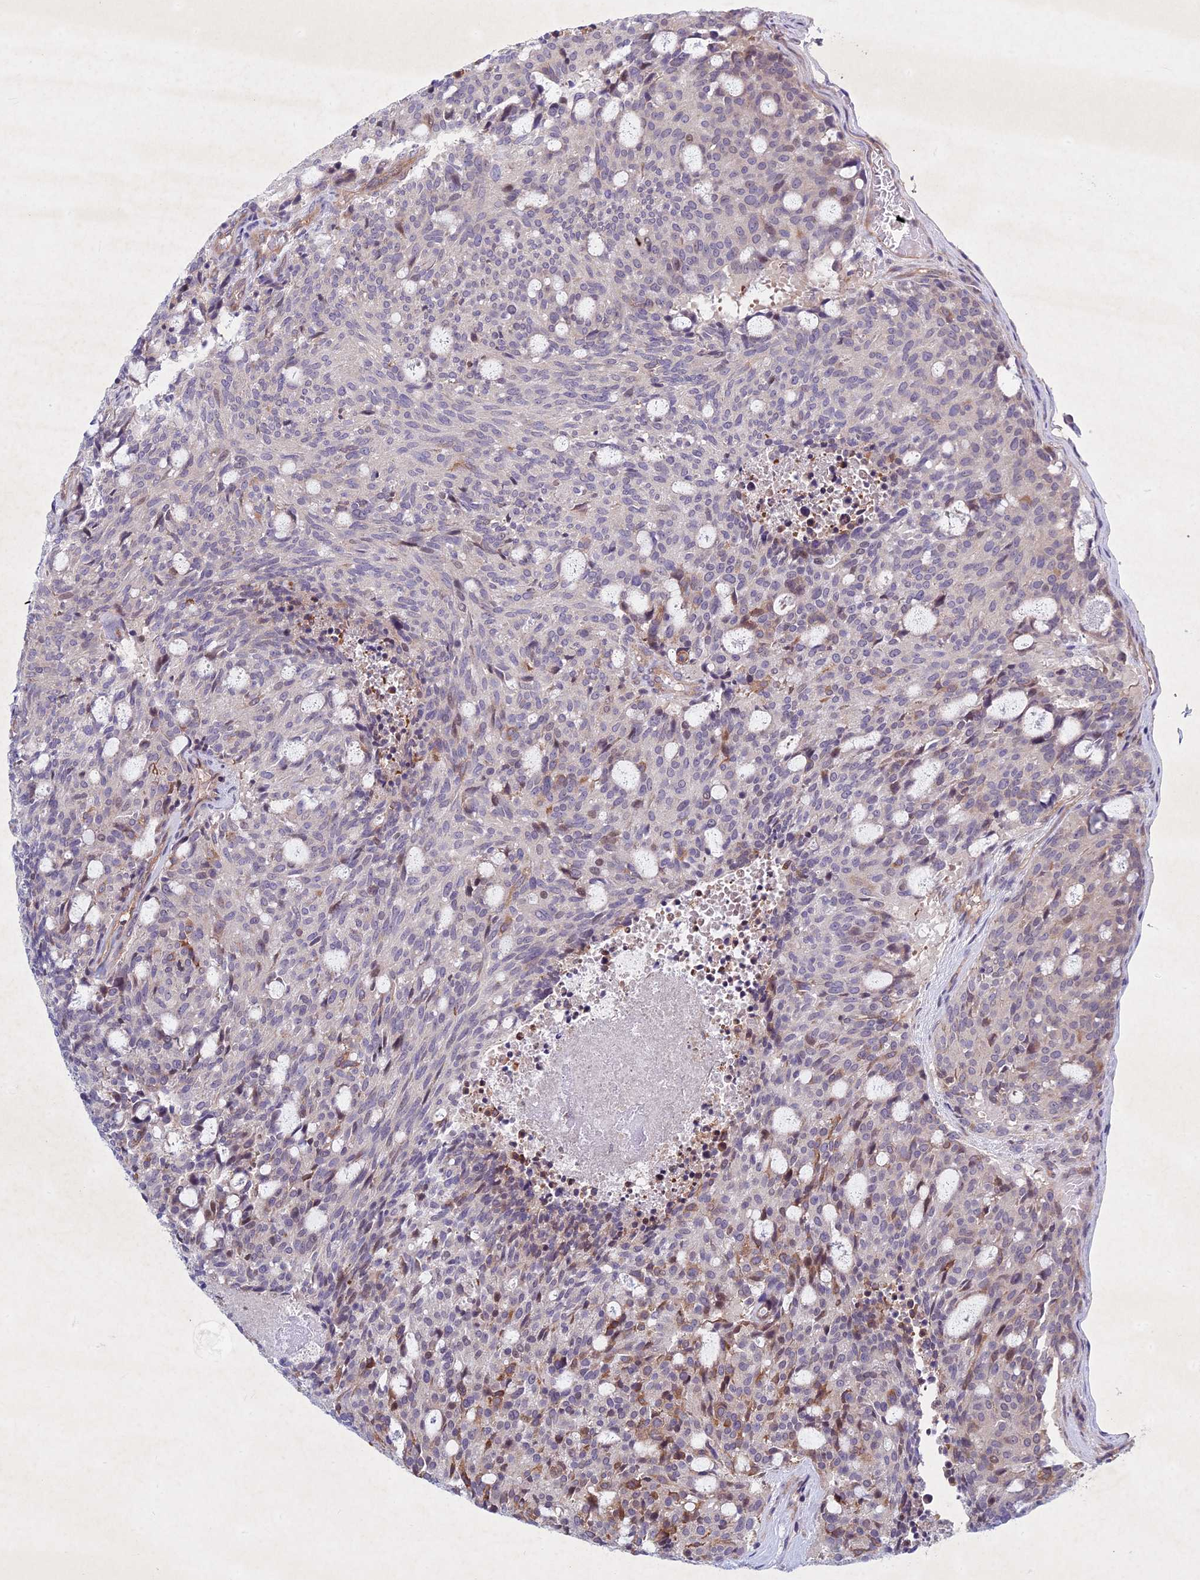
{"staining": {"intensity": "moderate", "quantity": "<25%", "location": "cytoplasmic/membranous,nuclear"}, "tissue": "carcinoid", "cell_type": "Tumor cells", "image_type": "cancer", "snomed": [{"axis": "morphology", "description": "Carcinoid, malignant, NOS"}, {"axis": "topography", "description": "Pancreas"}], "caption": "Carcinoid (malignant) stained with immunohistochemistry exhibits moderate cytoplasmic/membranous and nuclear staining in approximately <25% of tumor cells.", "gene": "PTHLH", "patient": {"sex": "female", "age": 54}}